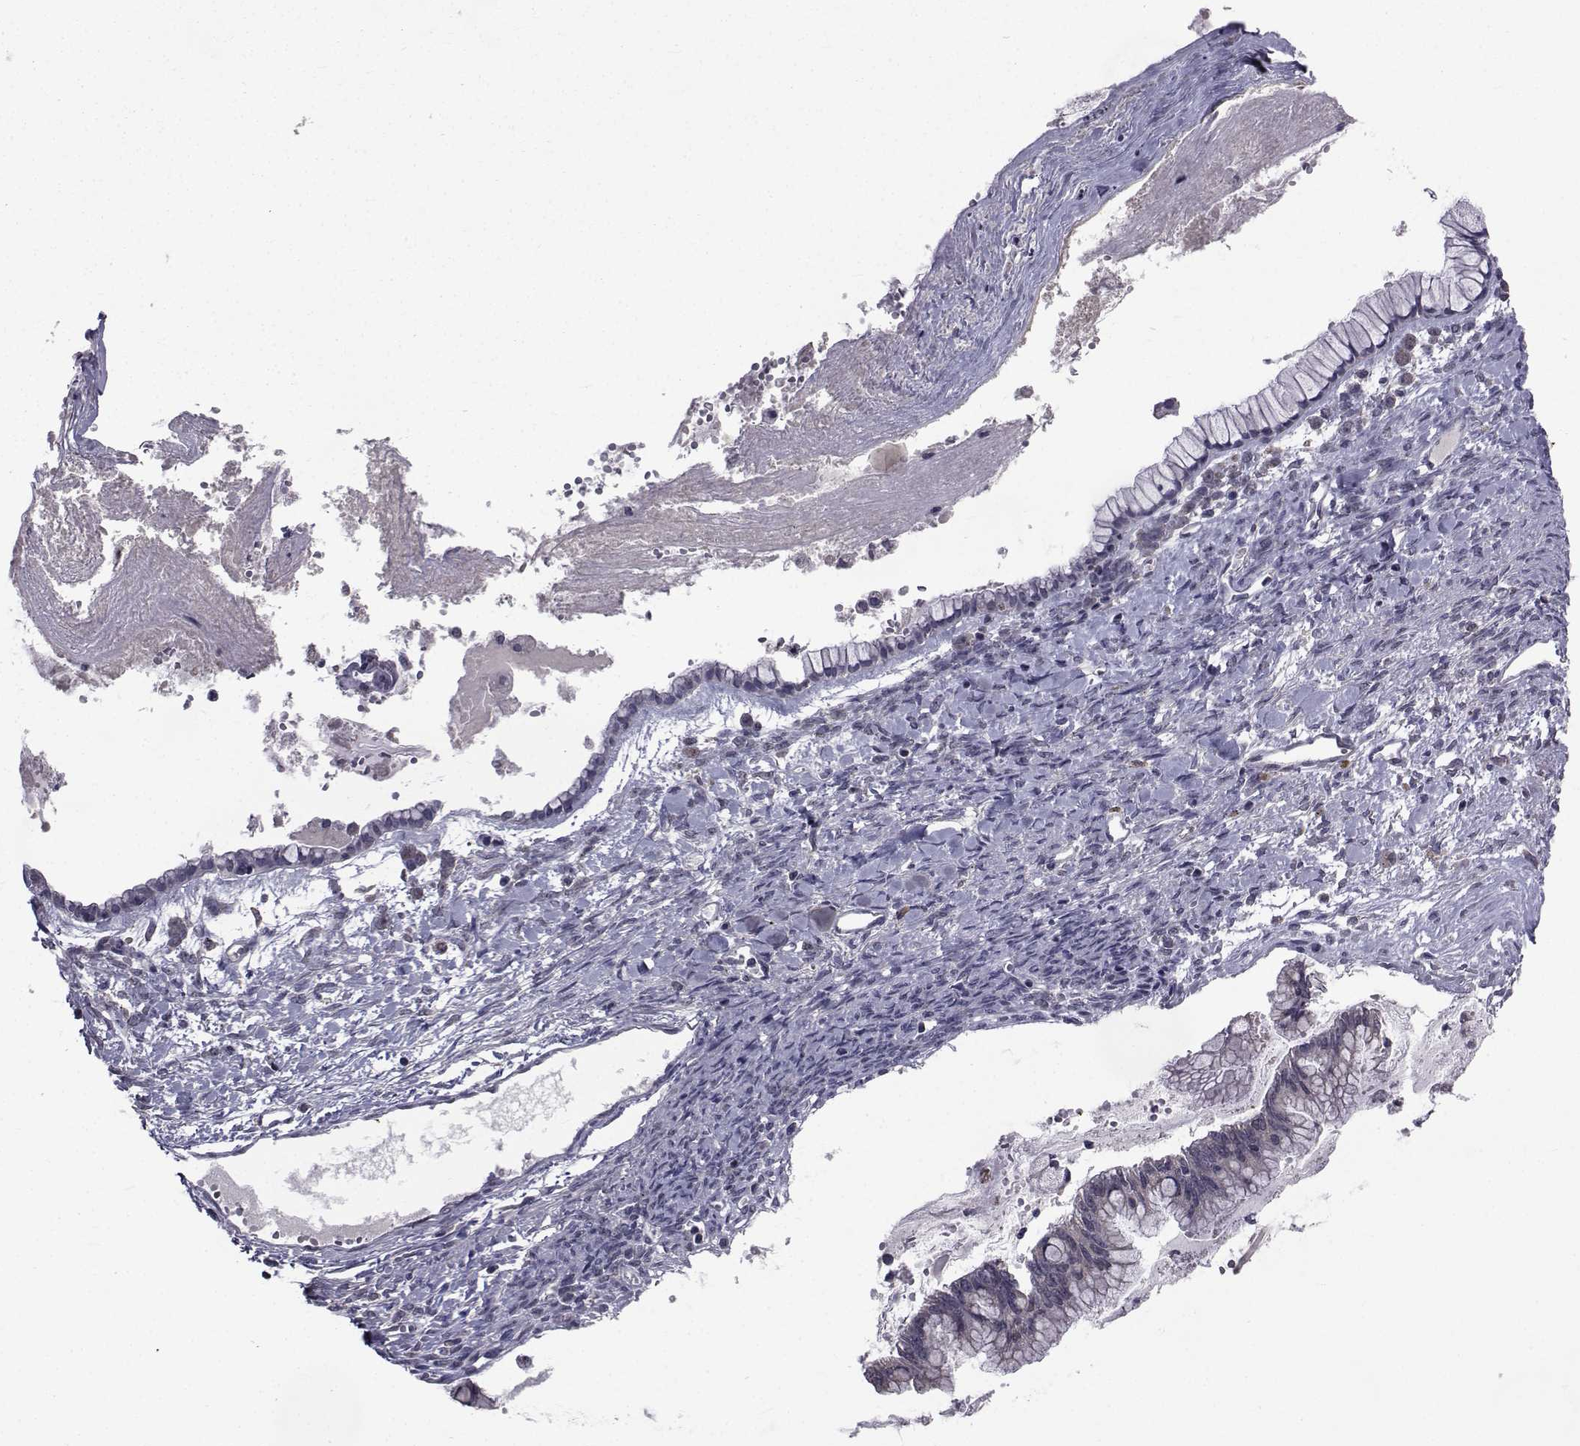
{"staining": {"intensity": "negative", "quantity": "none", "location": "none"}, "tissue": "ovarian cancer", "cell_type": "Tumor cells", "image_type": "cancer", "snomed": [{"axis": "morphology", "description": "Cystadenocarcinoma, mucinous, NOS"}, {"axis": "topography", "description": "Ovary"}], "caption": "An IHC micrograph of ovarian cancer (mucinous cystadenocarcinoma) is shown. There is no staining in tumor cells of ovarian cancer (mucinous cystadenocarcinoma).", "gene": "CYP2S1", "patient": {"sex": "female", "age": 67}}